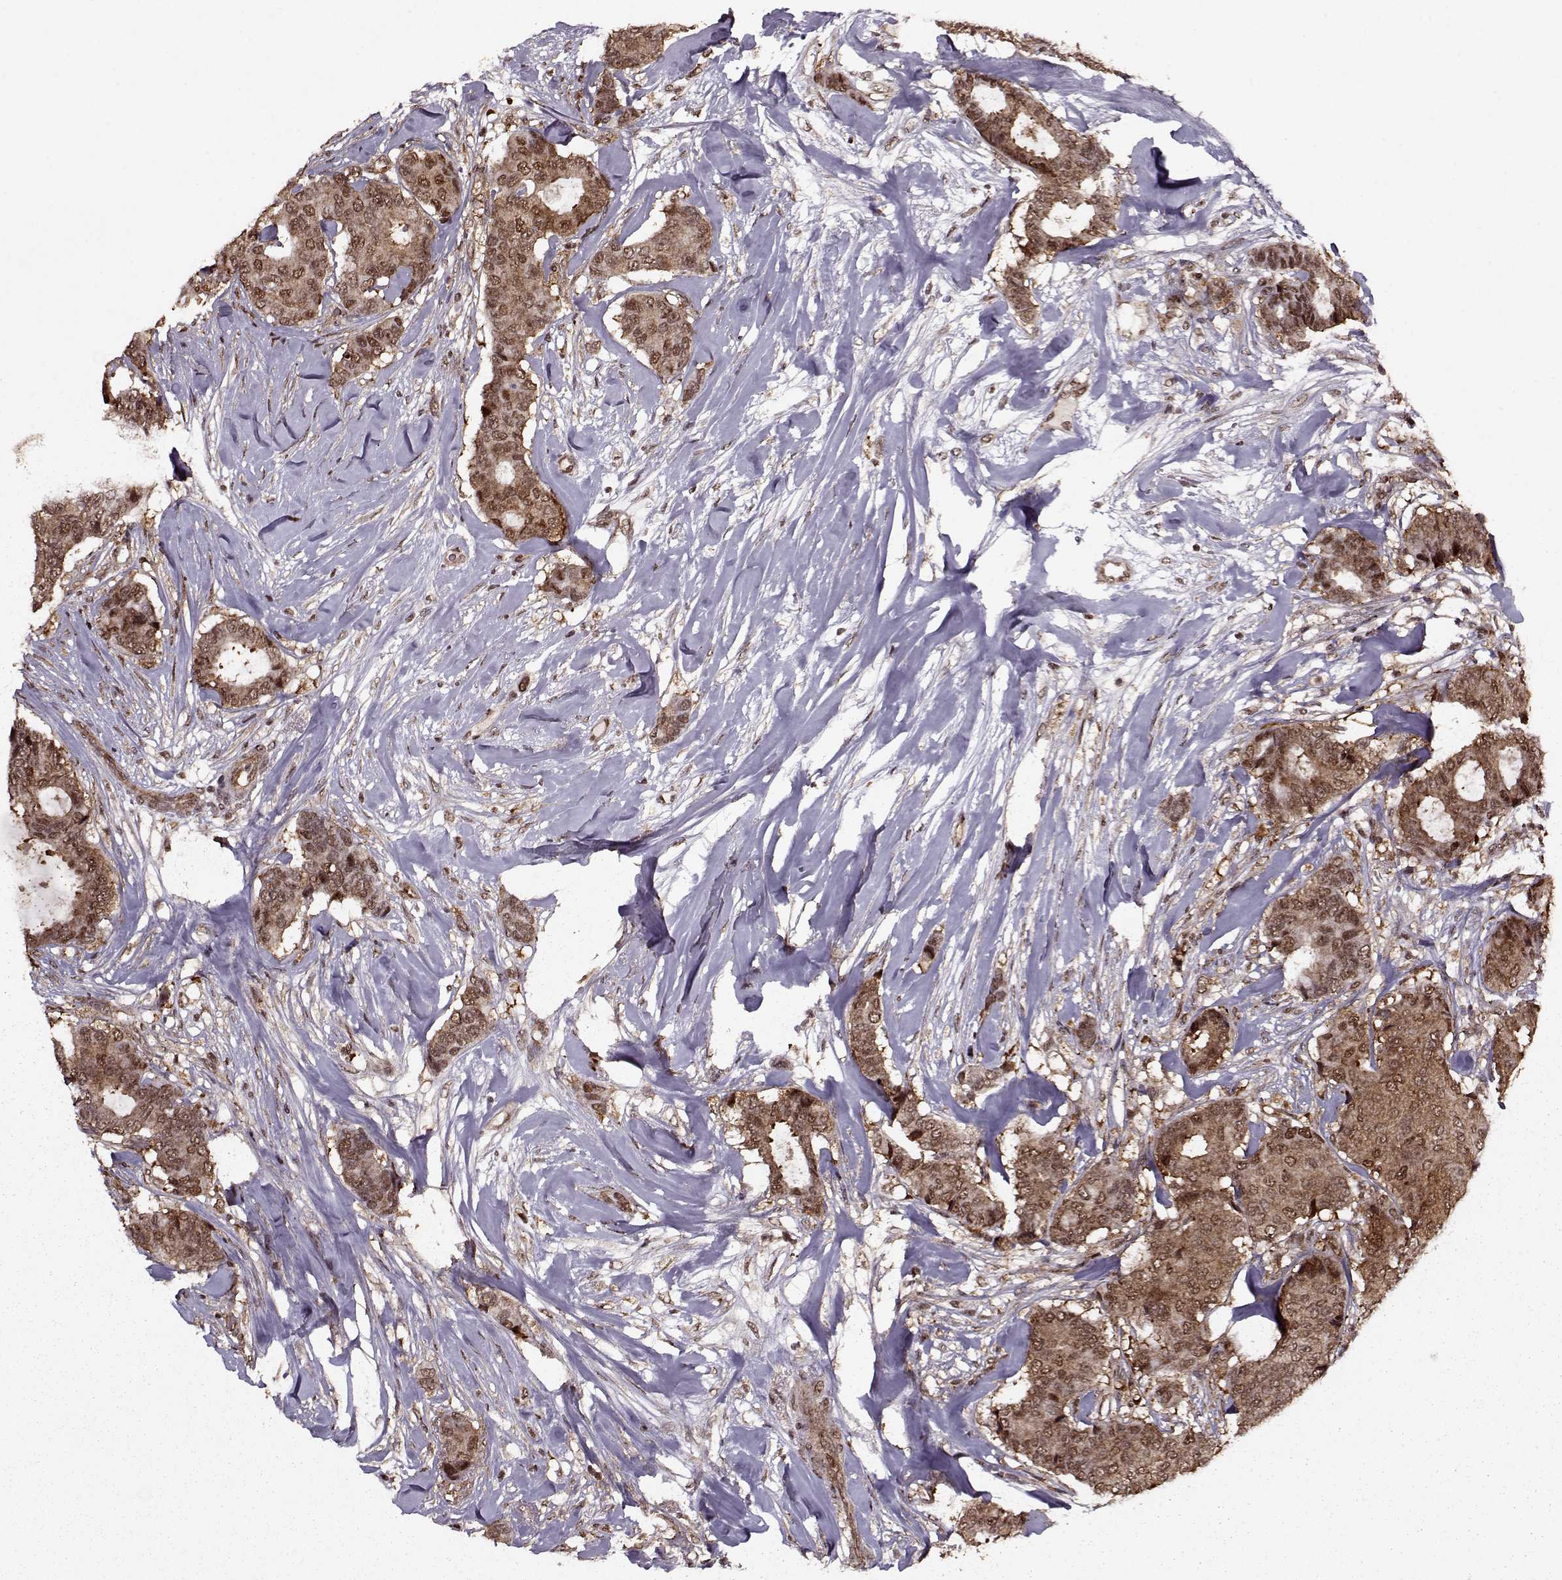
{"staining": {"intensity": "strong", "quantity": ">75%", "location": "cytoplasmic/membranous,nuclear"}, "tissue": "breast cancer", "cell_type": "Tumor cells", "image_type": "cancer", "snomed": [{"axis": "morphology", "description": "Duct carcinoma"}, {"axis": "topography", "description": "Breast"}], "caption": "Breast cancer stained with a brown dye displays strong cytoplasmic/membranous and nuclear positive expression in approximately >75% of tumor cells.", "gene": "PSMA7", "patient": {"sex": "female", "age": 75}}